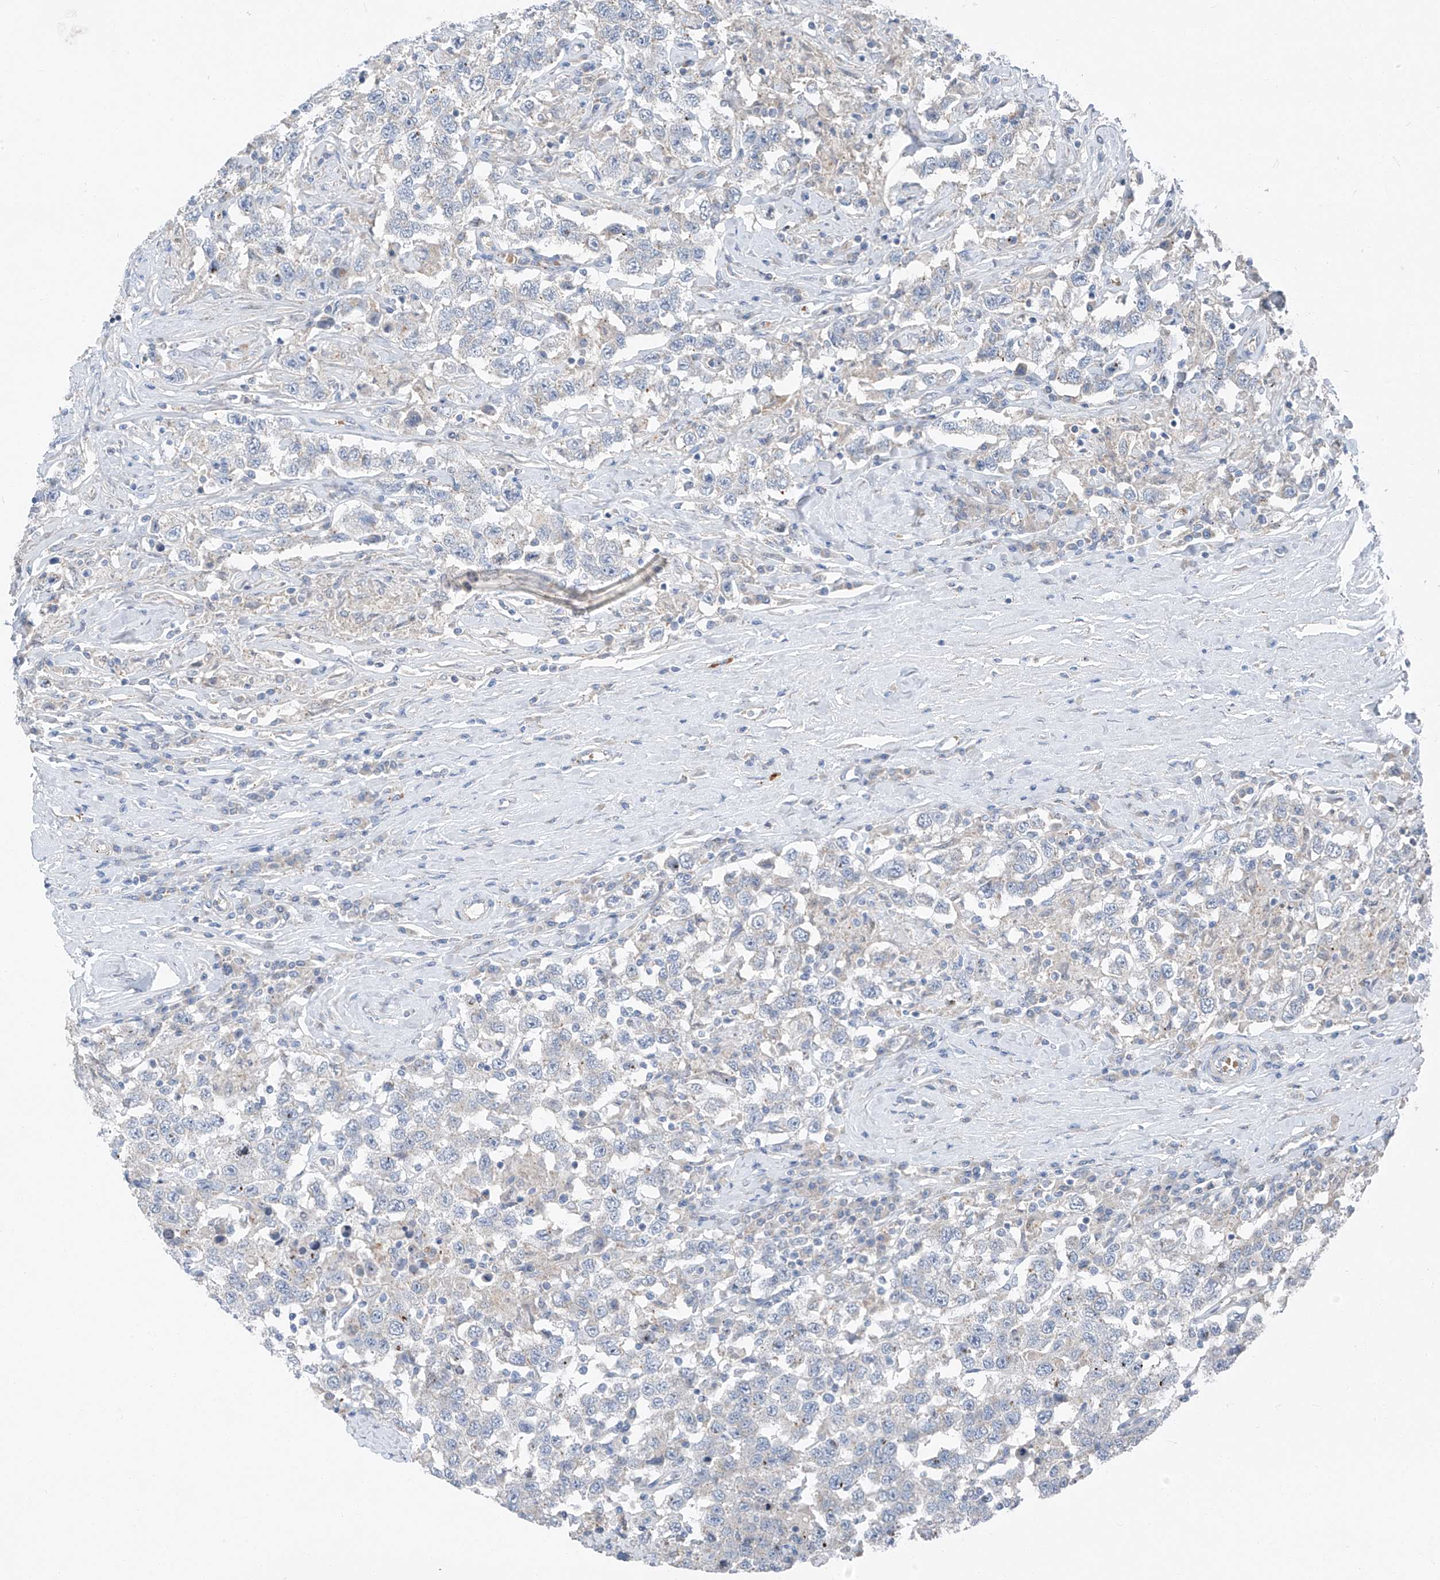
{"staining": {"intensity": "negative", "quantity": "none", "location": "none"}, "tissue": "testis cancer", "cell_type": "Tumor cells", "image_type": "cancer", "snomed": [{"axis": "morphology", "description": "Seminoma, NOS"}, {"axis": "topography", "description": "Testis"}], "caption": "This is an immunohistochemistry (IHC) micrograph of human testis cancer. There is no staining in tumor cells.", "gene": "CHMP2B", "patient": {"sex": "male", "age": 41}}